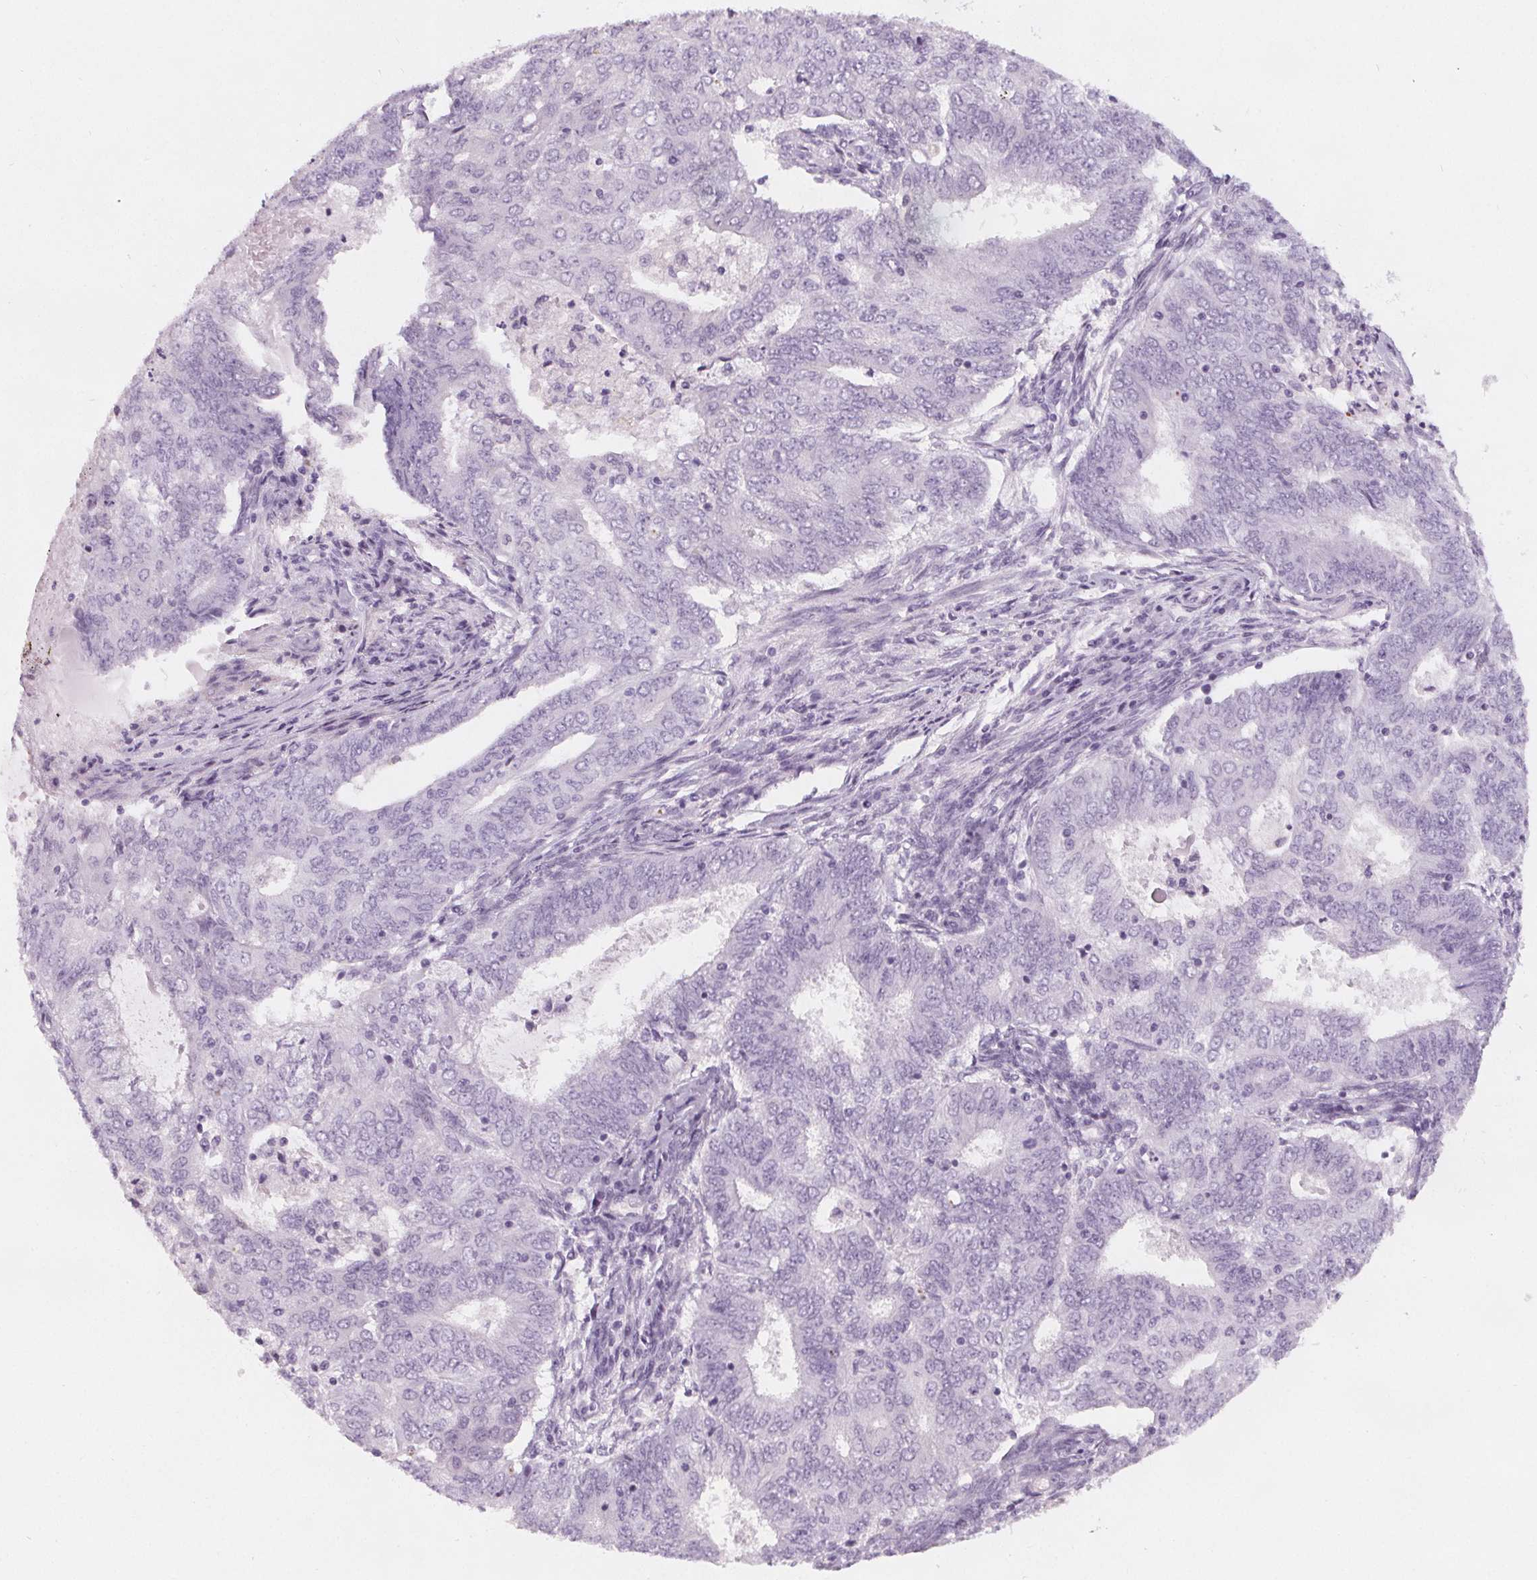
{"staining": {"intensity": "negative", "quantity": "none", "location": "none"}, "tissue": "endometrial cancer", "cell_type": "Tumor cells", "image_type": "cancer", "snomed": [{"axis": "morphology", "description": "Adenocarcinoma, NOS"}, {"axis": "topography", "description": "Endometrium"}], "caption": "Immunohistochemistry (IHC) image of neoplastic tissue: endometrial cancer (adenocarcinoma) stained with DAB (3,3'-diaminobenzidine) exhibits no significant protein staining in tumor cells.", "gene": "SLC5A12", "patient": {"sex": "female", "age": 62}}